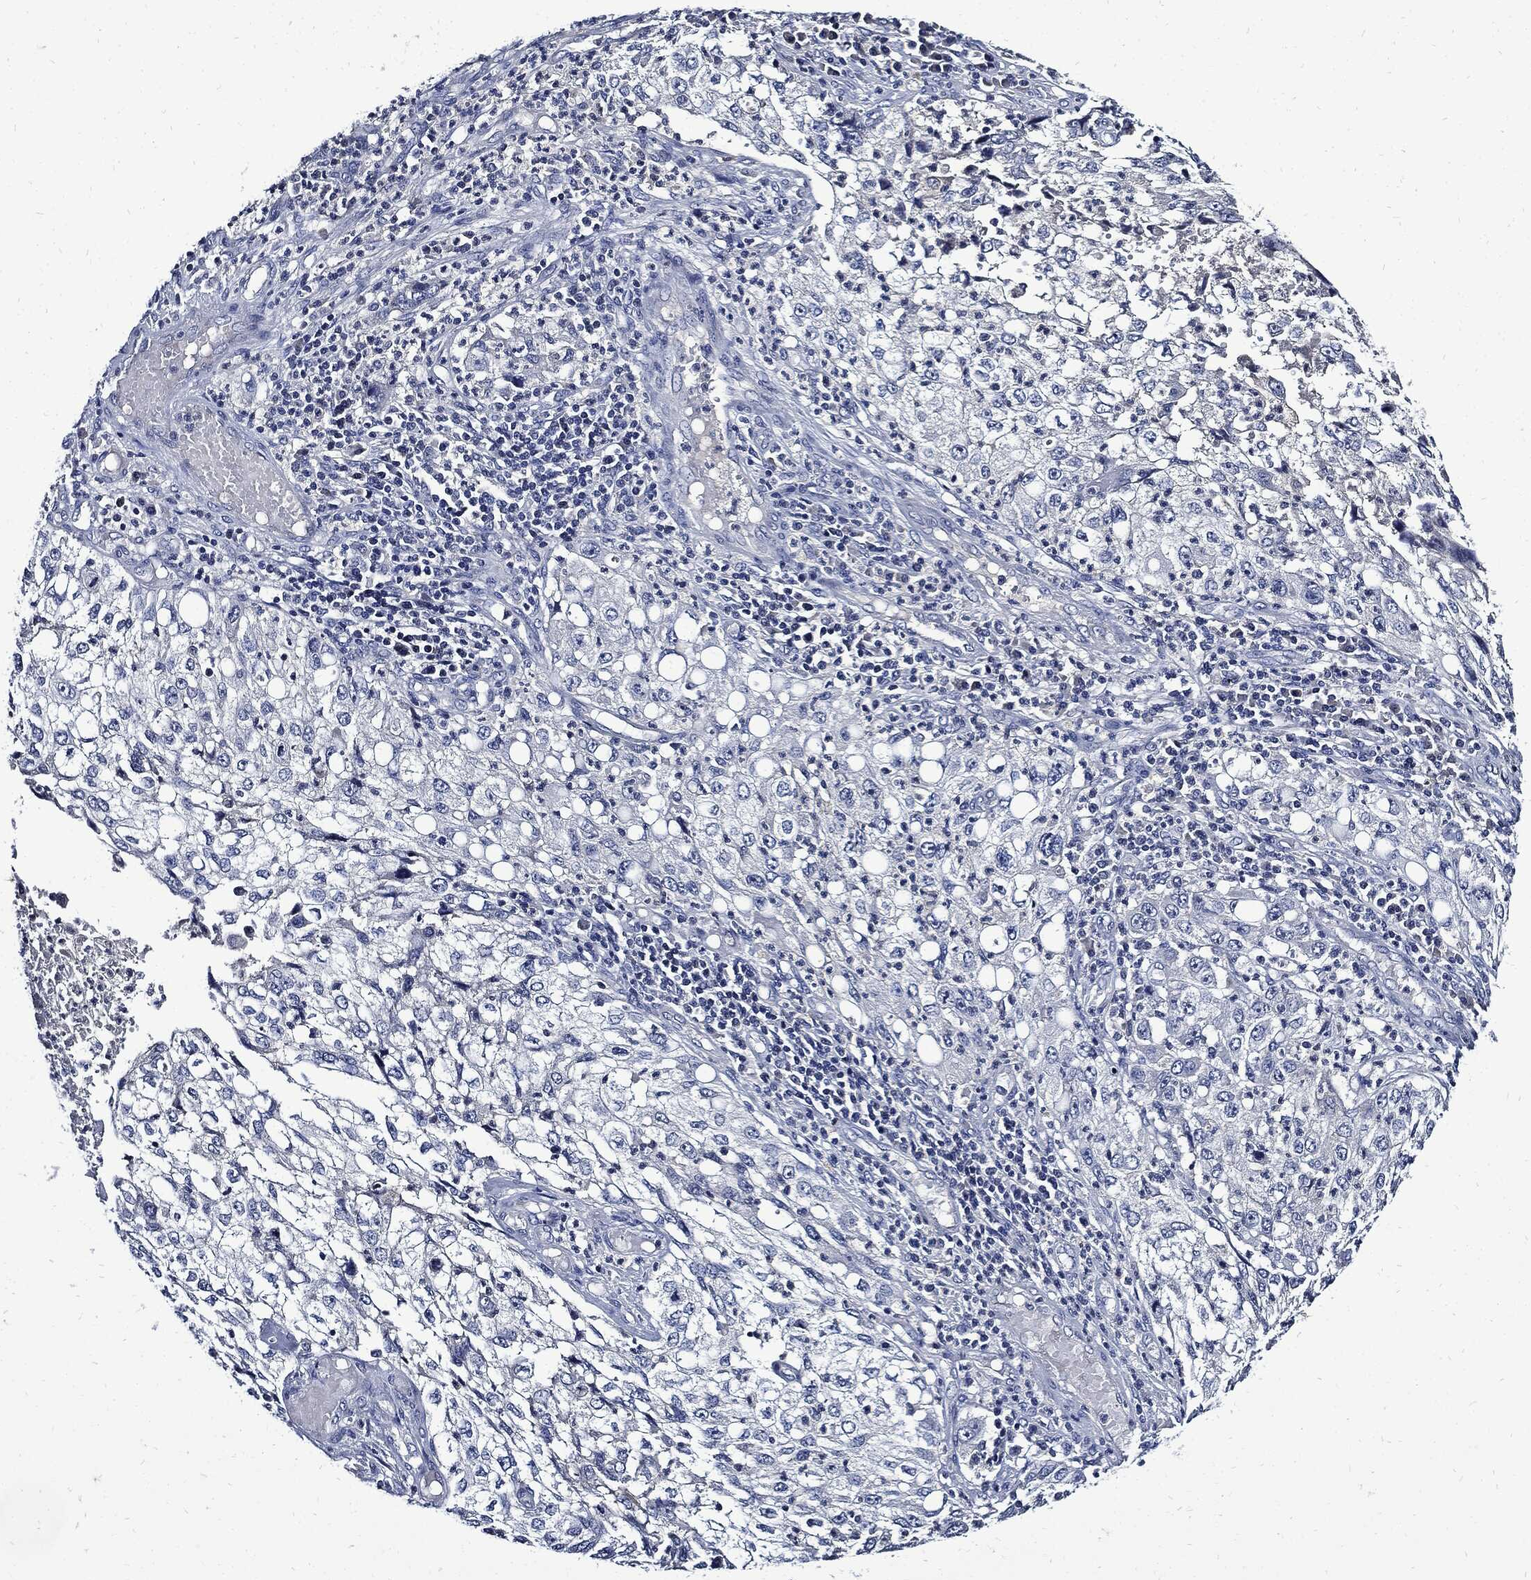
{"staining": {"intensity": "negative", "quantity": "none", "location": "none"}, "tissue": "cervical cancer", "cell_type": "Tumor cells", "image_type": "cancer", "snomed": [{"axis": "morphology", "description": "Squamous cell carcinoma, NOS"}, {"axis": "topography", "description": "Cervix"}], "caption": "Immunohistochemistry image of neoplastic tissue: human cervical cancer stained with DAB (3,3'-diaminobenzidine) exhibits no significant protein staining in tumor cells. The staining was performed using DAB (3,3'-diaminobenzidine) to visualize the protein expression in brown, while the nuclei were stained in blue with hematoxylin (Magnification: 20x).", "gene": "CPE", "patient": {"sex": "female", "age": 36}}